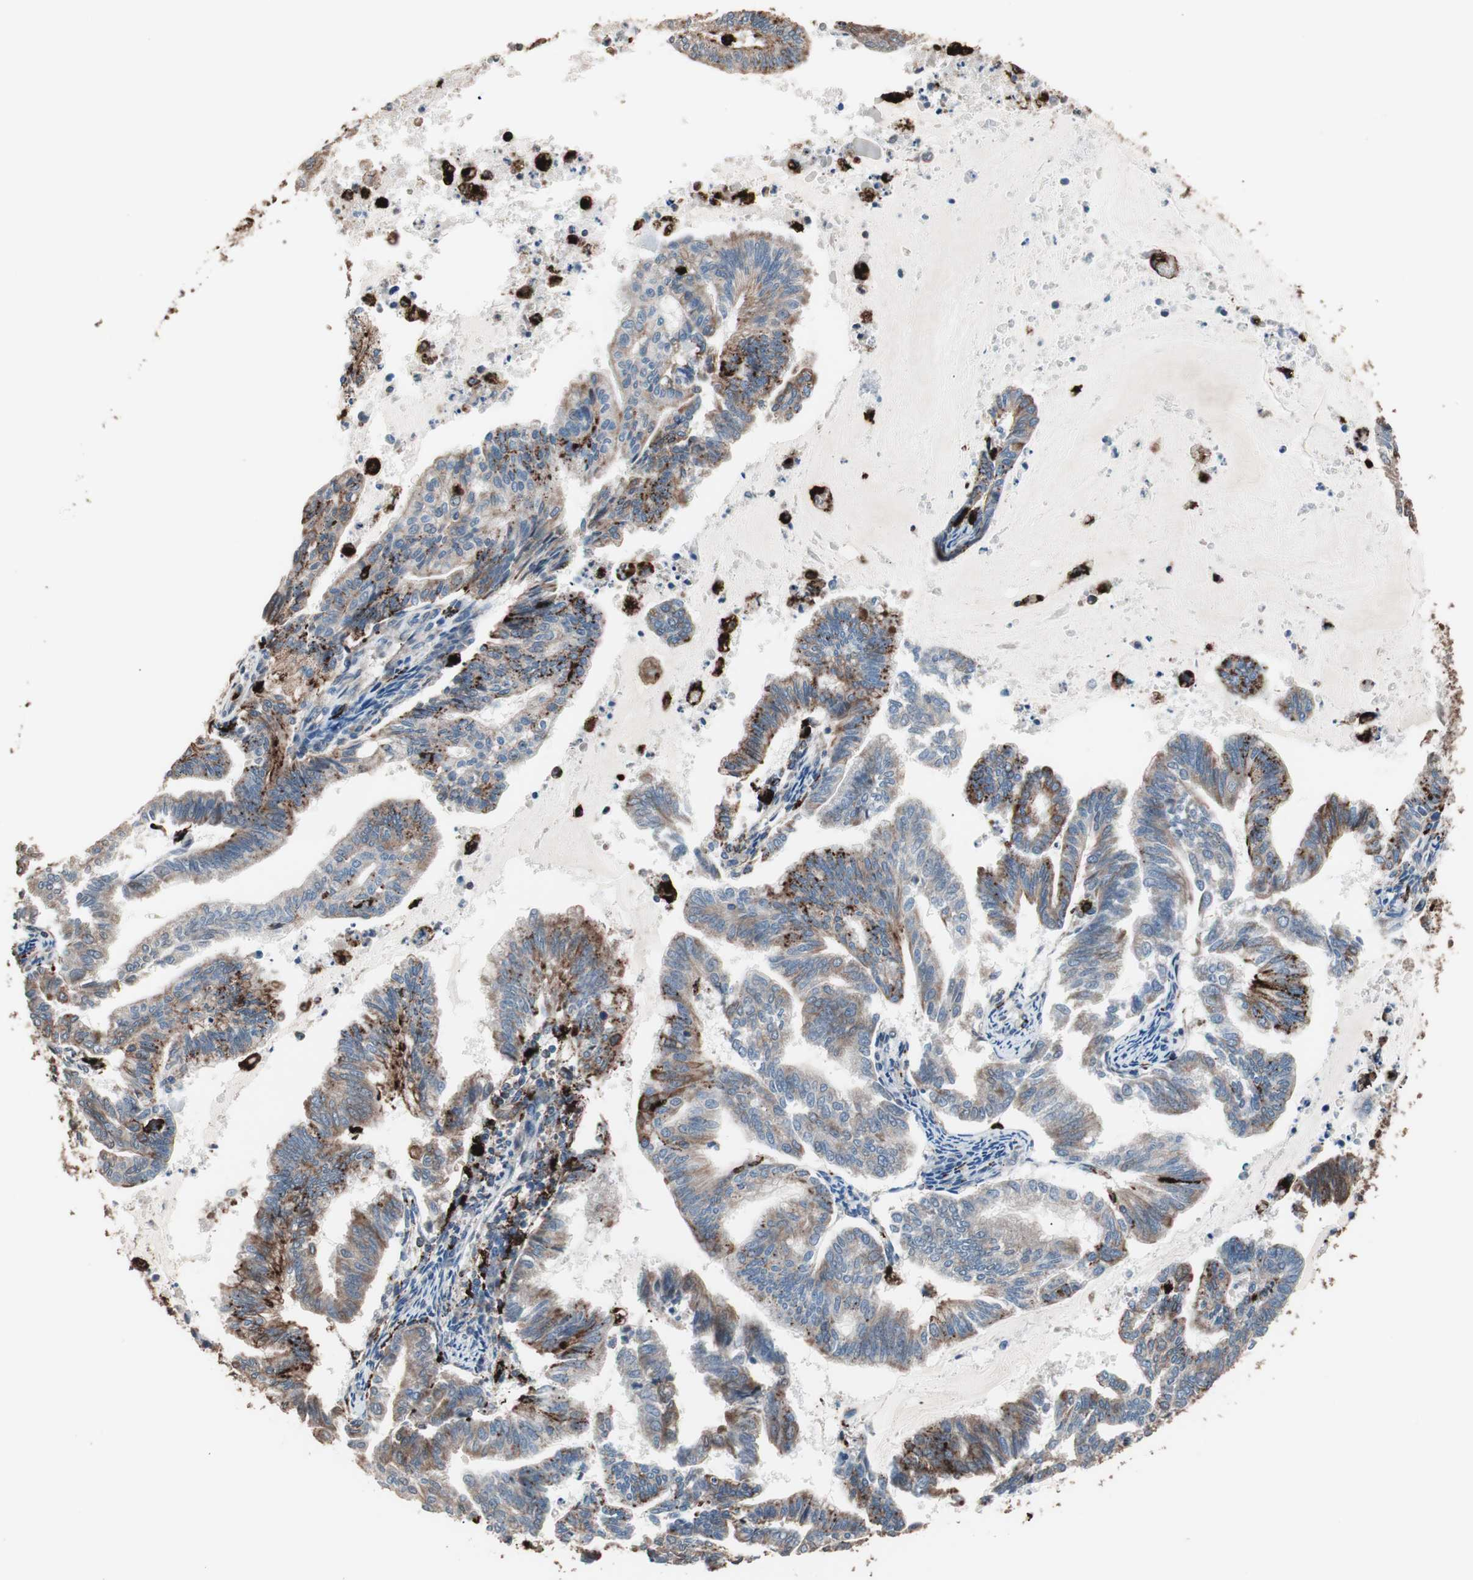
{"staining": {"intensity": "moderate", "quantity": ">75%", "location": "cytoplasmic/membranous"}, "tissue": "endometrial cancer", "cell_type": "Tumor cells", "image_type": "cancer", "snomed": [{"axis": "morphology", "description": "Adenocarcinoma, NOS"}, {"axis": "topography", "description": "Endometrium"}], "caption": "Immunohistochemical staining of adenocarcinoma (endometrial) exhibits moderate cytoplasmic/membranous protein expression in about >75% of tumor cells.", "gene": "CCT3", "patient": {"sex": "female", "age": 79}}